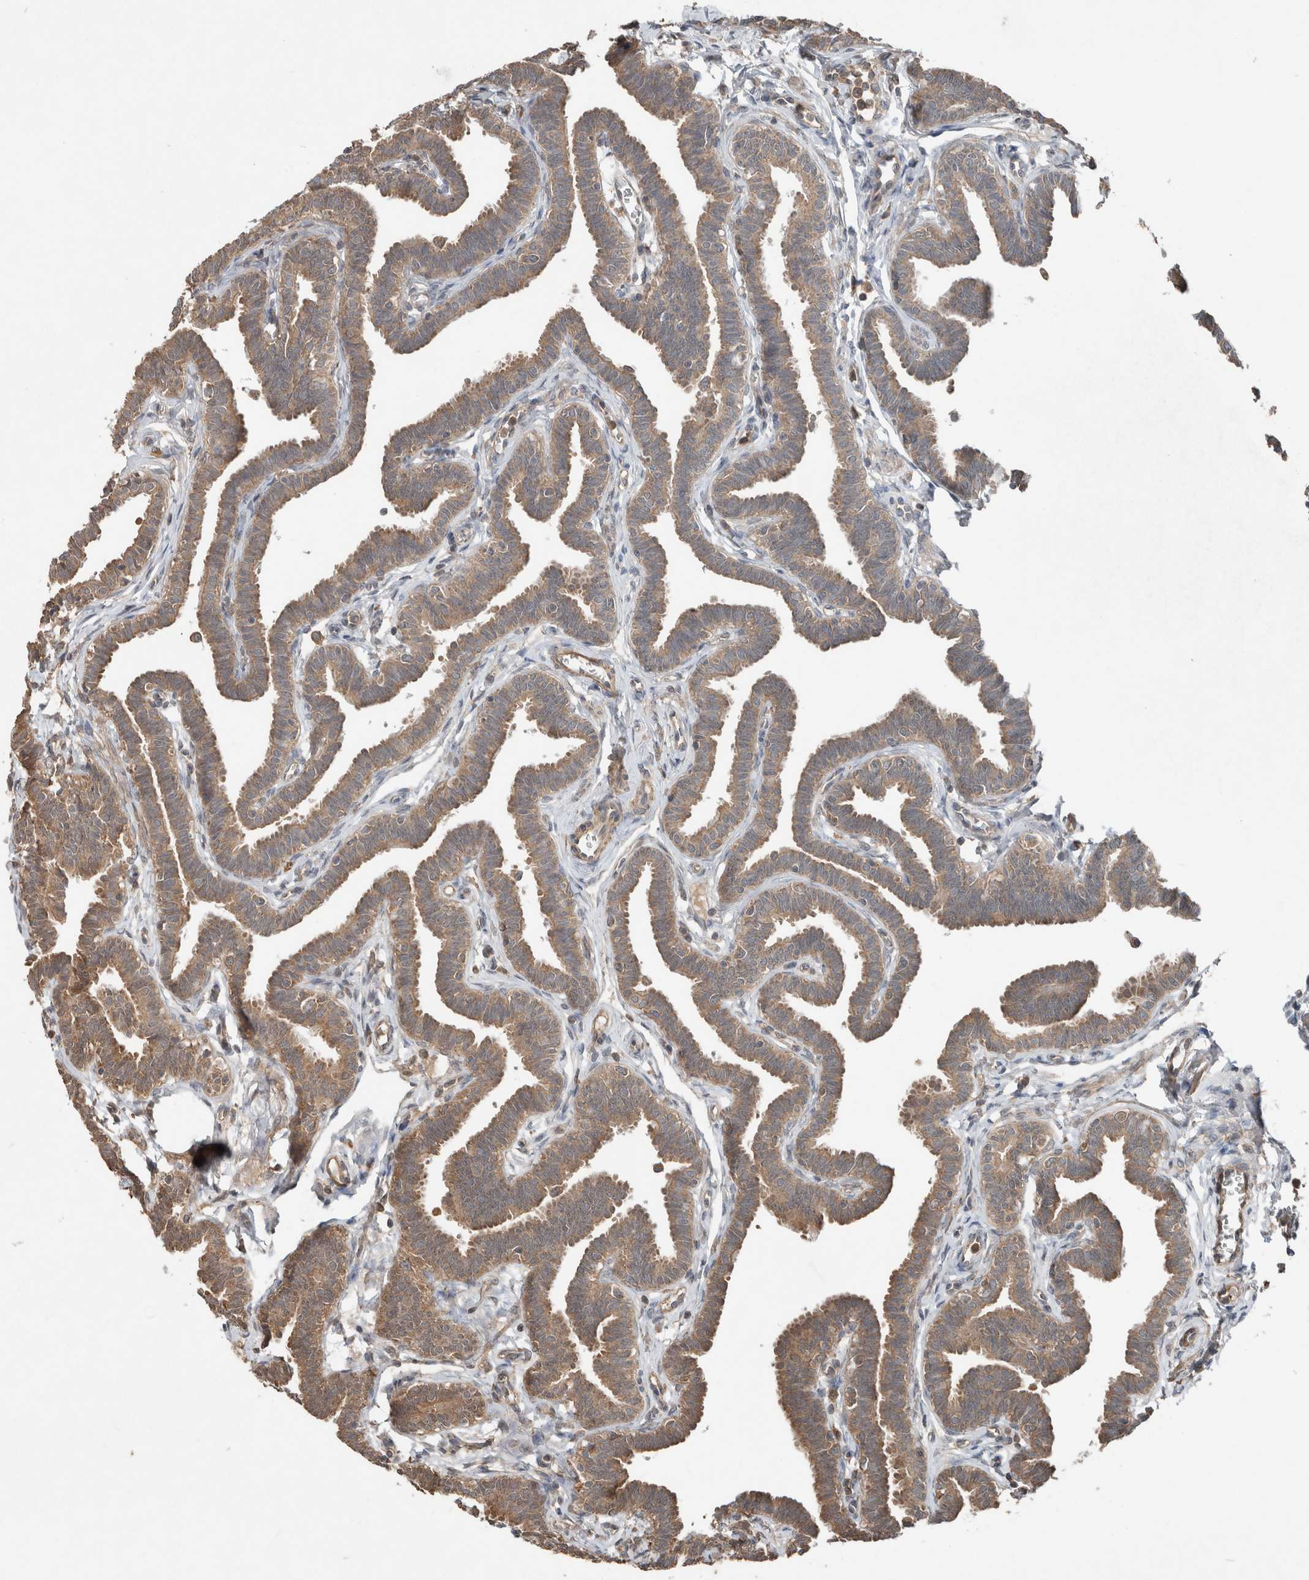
{"staining": {"intensity": "moderate", "quantity": ">75%", "location": "cytoplasmic/membranous"}, "tissue": "fallopian tube", "cell_type": "Glandular cells", "image_type": "normal", "snomed": [{"axis": "morphology", "description": "Normal tissue, NOS"}, {"axis": "topography", "description": "Fallopian tube"}, {"axis": "topography", "description": "Ovary"}], "caption": "This photomicrograph reveals IHC staining of normal fallopian tube, with medium moderate cytoplasmic/membranous expression in about >75% of glandular cells.", "gene": "KLK14", "patient": {"sex": "female", "age": 23}}